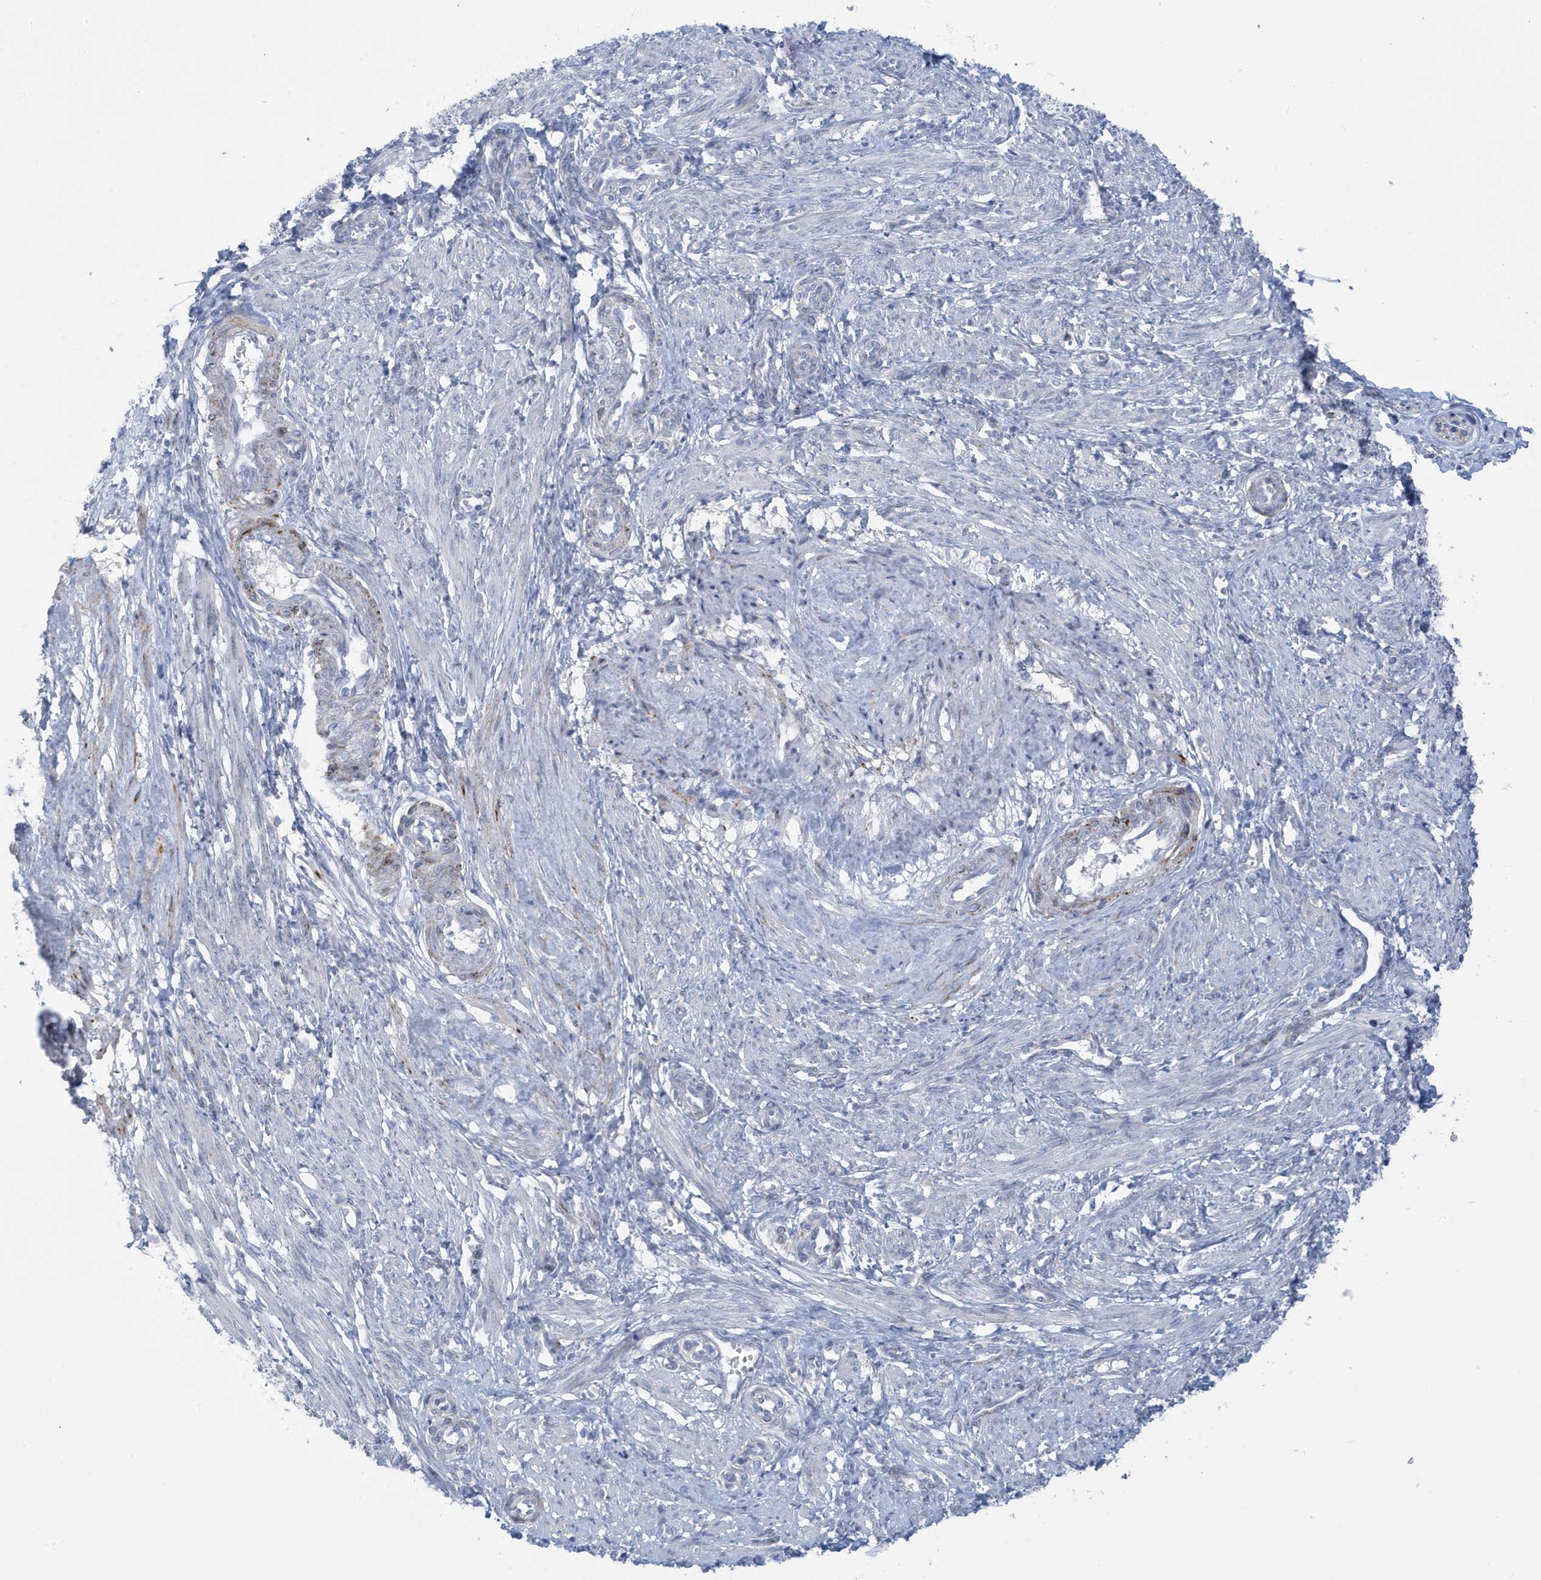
{"staining": {"intensity": "moderate", "quantity": "<25%", "location": "cytoplasmic/membranous"}, "tissue": "smooth muscle", "cell_type": "Smooth muscle cells", "image_type": "normal", "snomed": [{"axis": "morphology", "description": "Normal tissue, NOS"}, {"axis": "topography", "description": "Endometrium"}], "caption": "Immunohistochemistry (IHC) (DAB (3,3'-diaminobenzidine)) staining of unremarkable smooth muscle displays moderate cytoplasmic/membranous protein staining in about <25% of smooth muscle cells. (DAB (3,3'-diaminobenzidine) = brown stain, brightfield microscopy at high magnification).", "gene": "PERM1", "patient": {"sex": "female", "age": 33}}